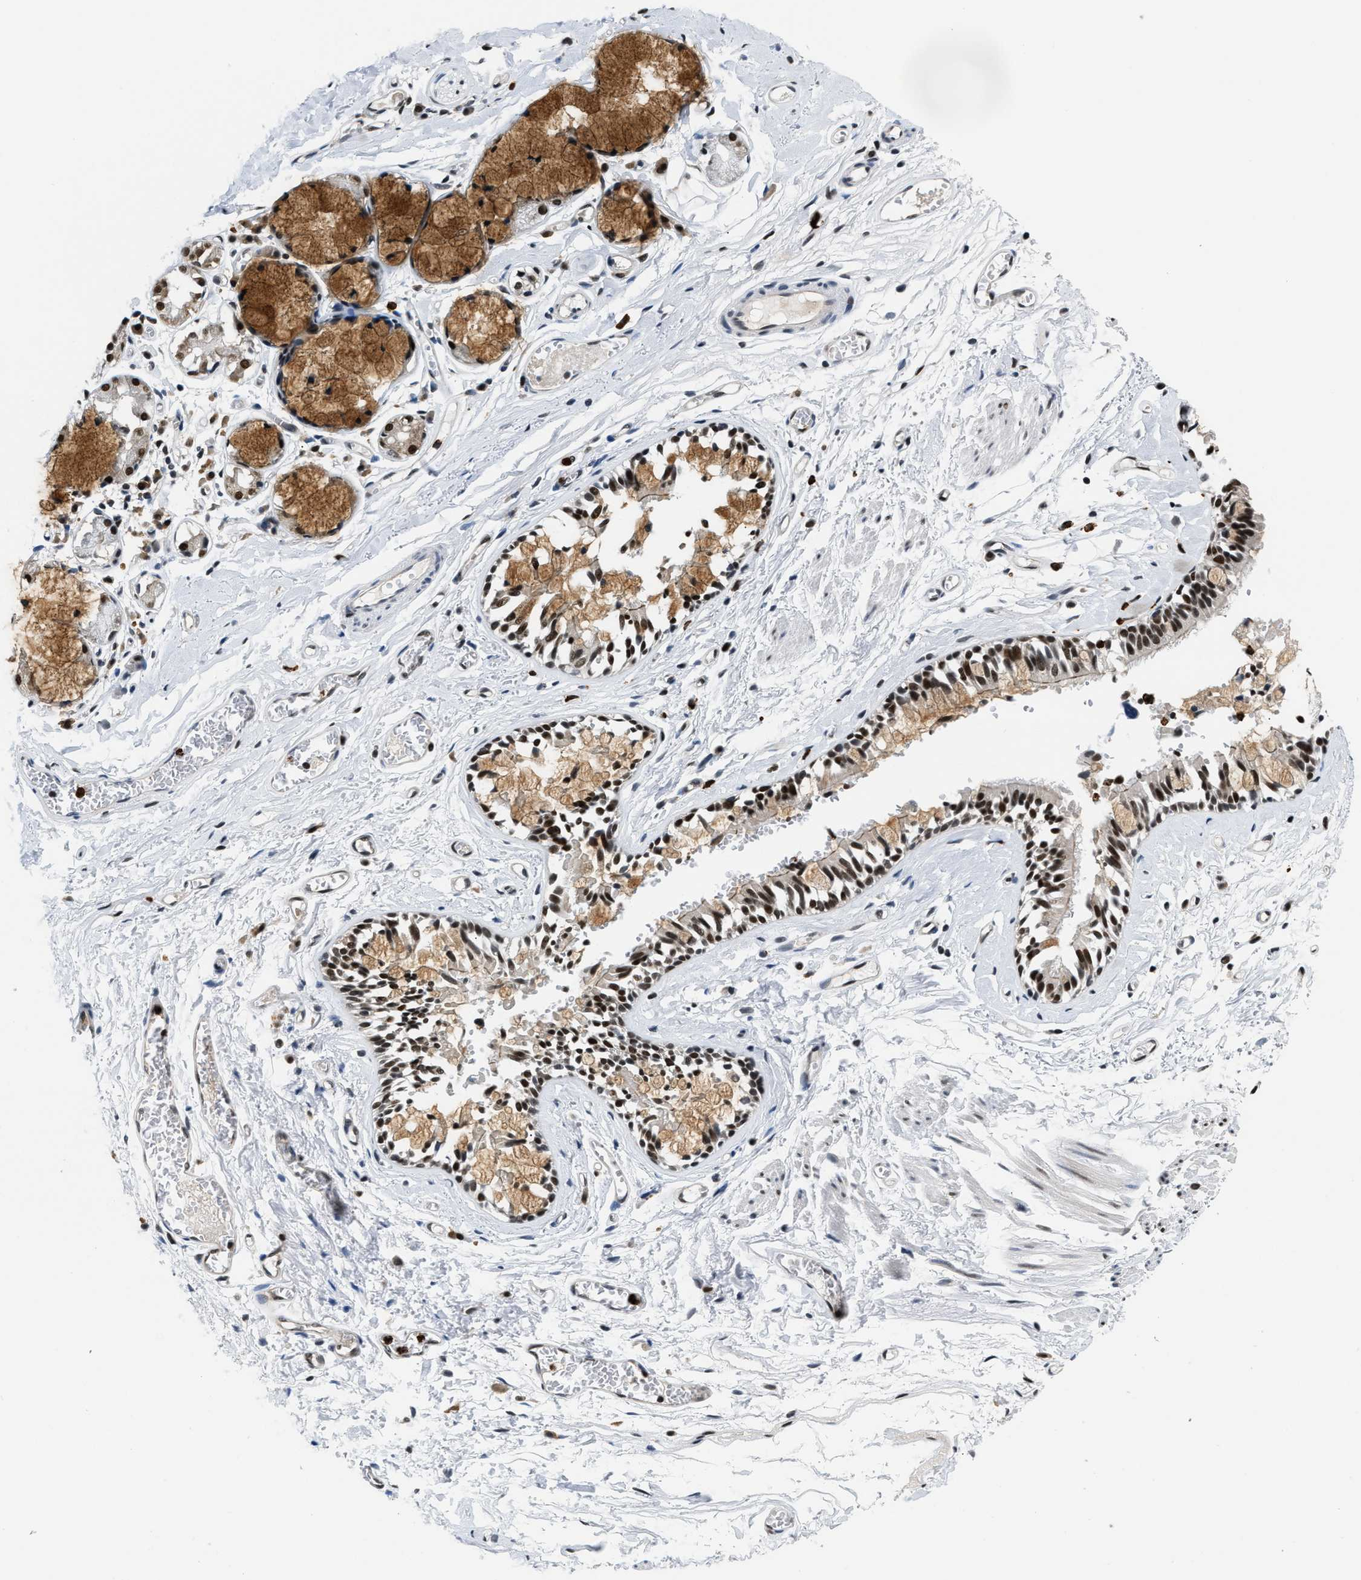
{"staining": {"intensity": "strong", "quantity": ">75%", "location": "cytoplasmic/membranous,nuclear"}, "tissue": "bronchus", "cell_type": "Respiratory epithelial cells", "image_type": "normal", "snomed": [{"axis": "morphology", "description": "Normal tissue, NOS"}, {"axis": "morphology", "description": "Inflammation, NOS"}, {"axis": "topography", "description": "Cartilage tissue"}, {"axis": "topography", "description": "Lung"}], "caption": "DAB immunohistochemical staining of unremarkable bronchus shows strong cytoplasmic/membranous,nuclear protein positivity in about >75% of respiratory epithelial cells. (DAB (3,3'-diaminobenzidine) = brown stain, brightfield microscopy at high magnification).", "gene": "CCNDBP1", "patient": {"sex": "male", "age": 71}}